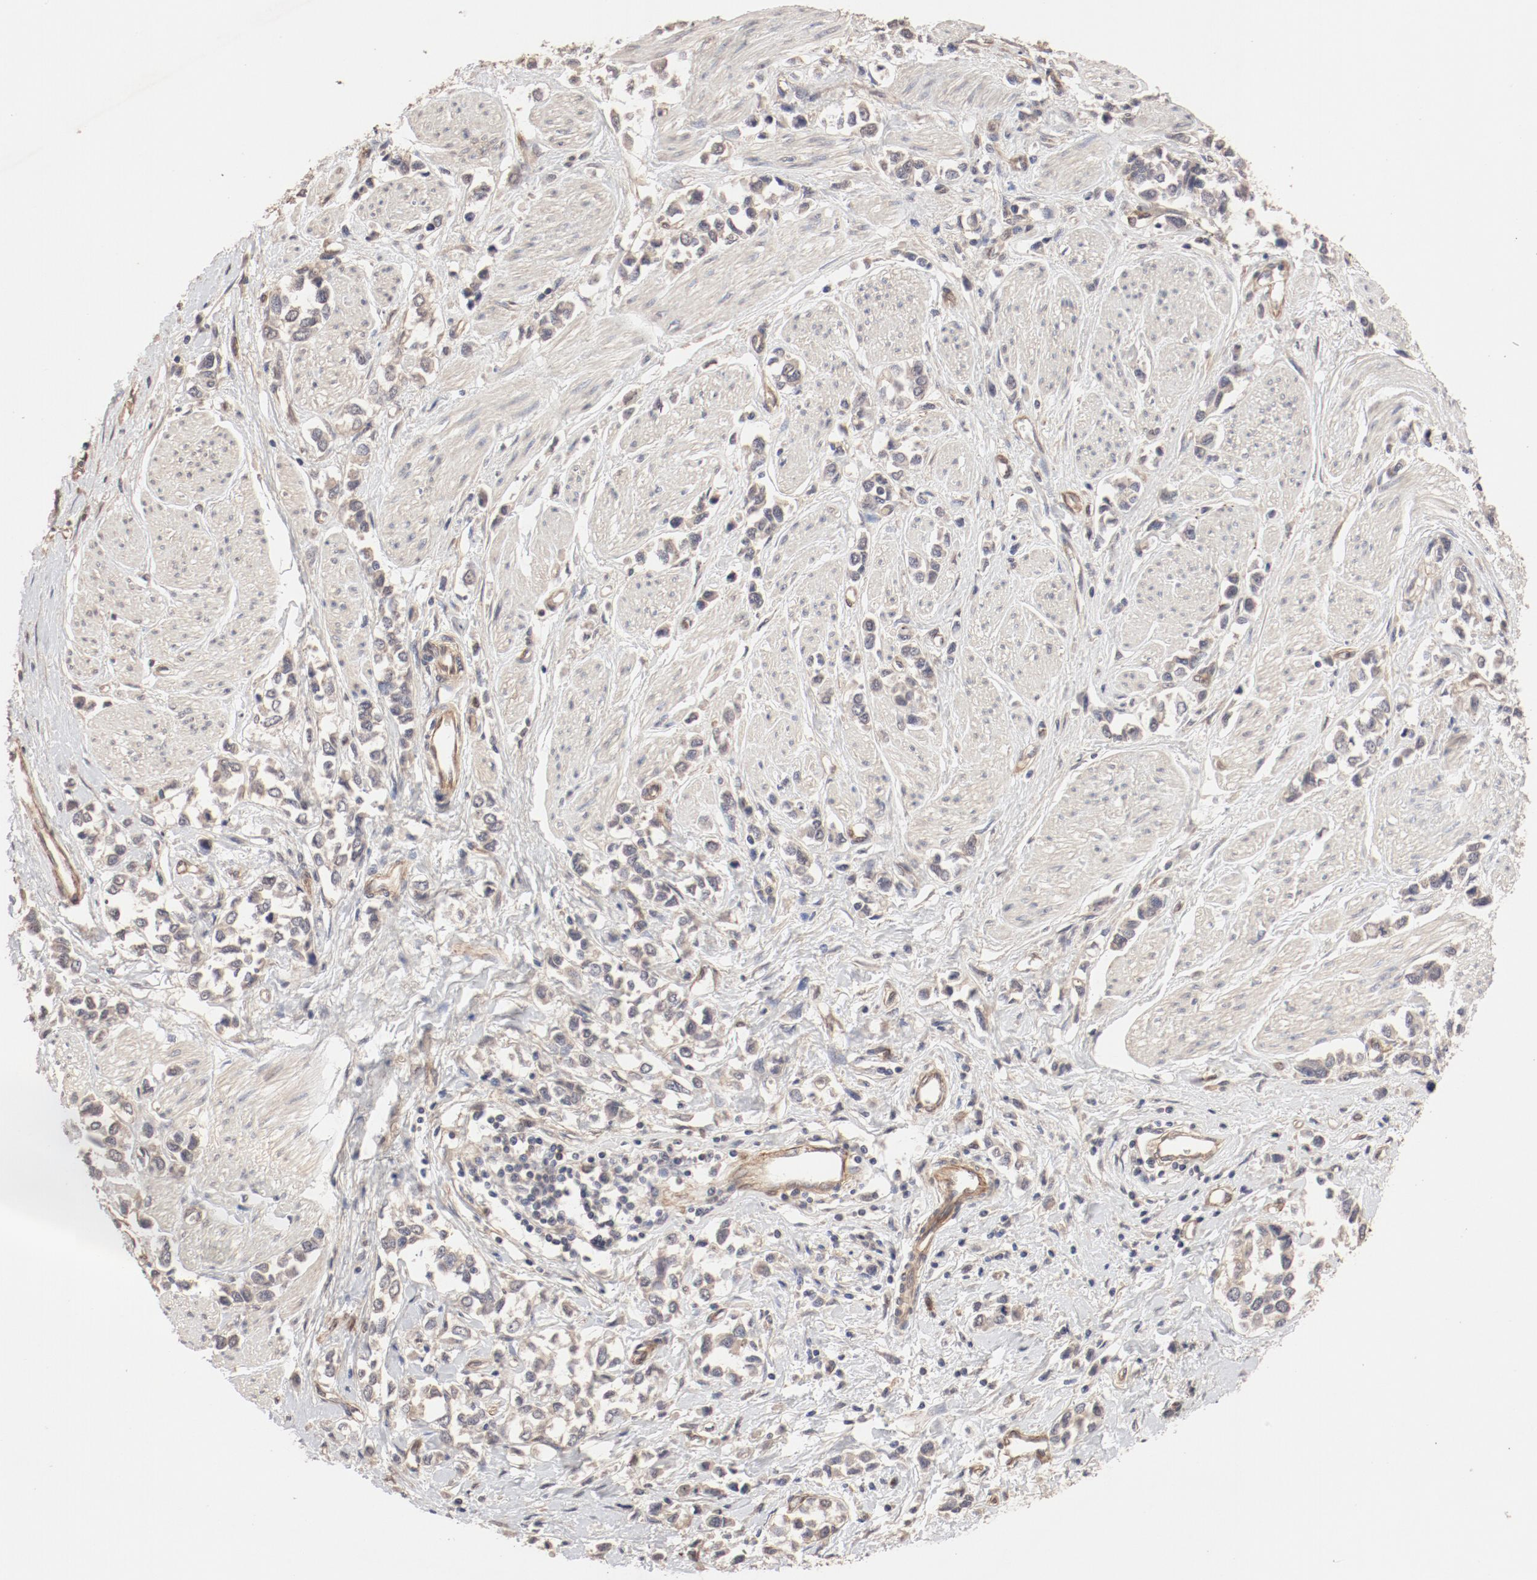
{"staining": {"intensity": "weak", "quantity": "25%-75%", "location": "cytoplasmic/membranous"}, "tissue": "stomach cancer", "cell_type": "Tumor cells", "image_type": "cancer", "snomed": [{"axis": "morphology", "description": "Adenocarcinoma, NOS"}, {"axis": "topography", "description": "Stomach, upper"}], "caption": "Immunohistochemistry (IHC) micrograph of neoplastic tissue: human stomach cancer (adenocarcinoma) stained using immunohistochemistry (IHC) shows low levels of weak protein expression localized specifically in the cytoplasmic/membranous of tumor cells, appearing as a cytoplasmic/membranous brown color.", "gene": "IL3RA", "patient": {"sex": "male", "age": 76}}